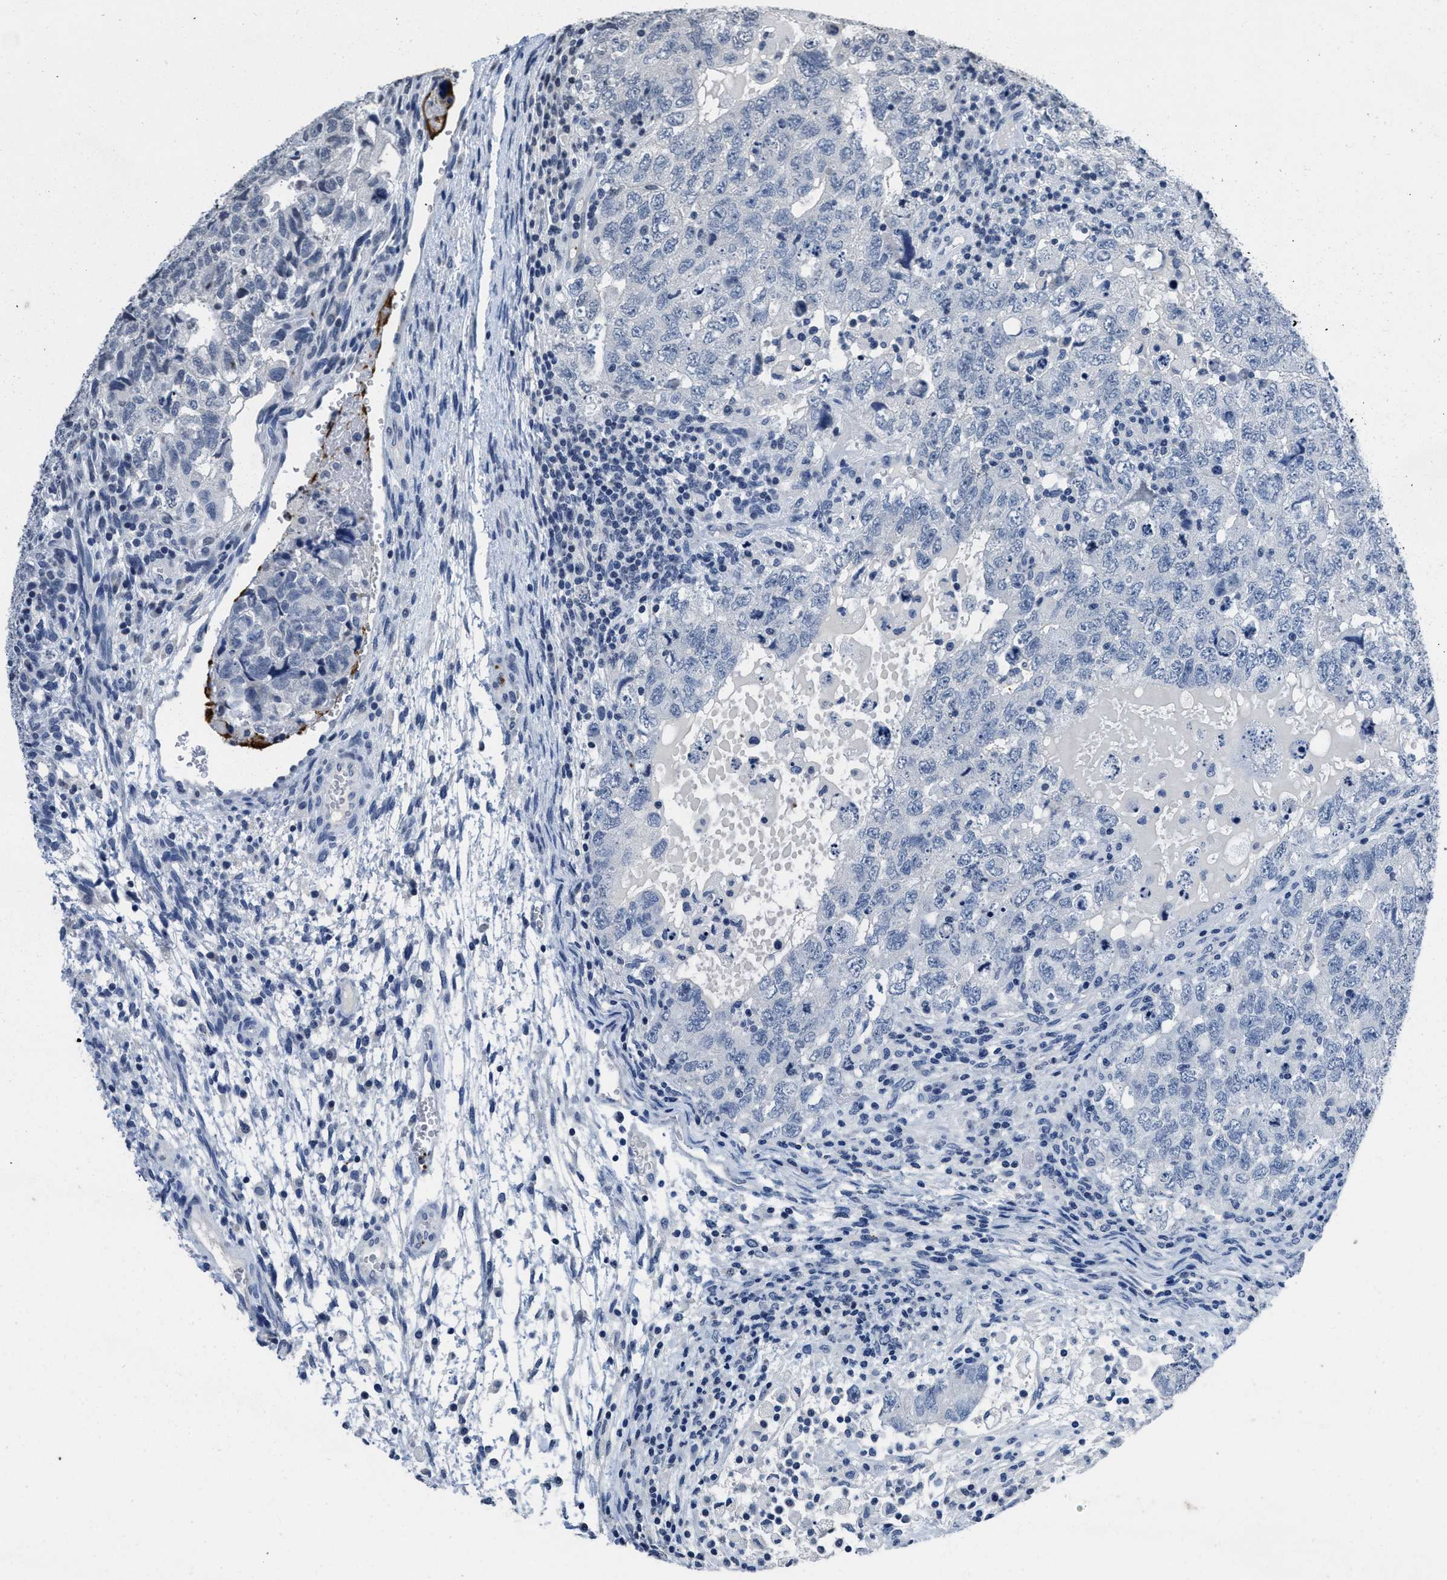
{"staining": {"intensity": "negative", "quantity": "none", "location": "none"}, "tissue": "testis cancer", "cell_type": "Tumor cells", "image_type": "cancer", "snomed": [{"axis": "morphology", "description": "Carcinoma, Embryonal, NOS"}, {"axis": "topography", "description": "Testis"}], "caption": "Image shows no significant protein positivity in tumor cells of testis embryonal carcinoma.", "gene": "ITGA2B", "patient": {"sex": "male", "age": 36}}